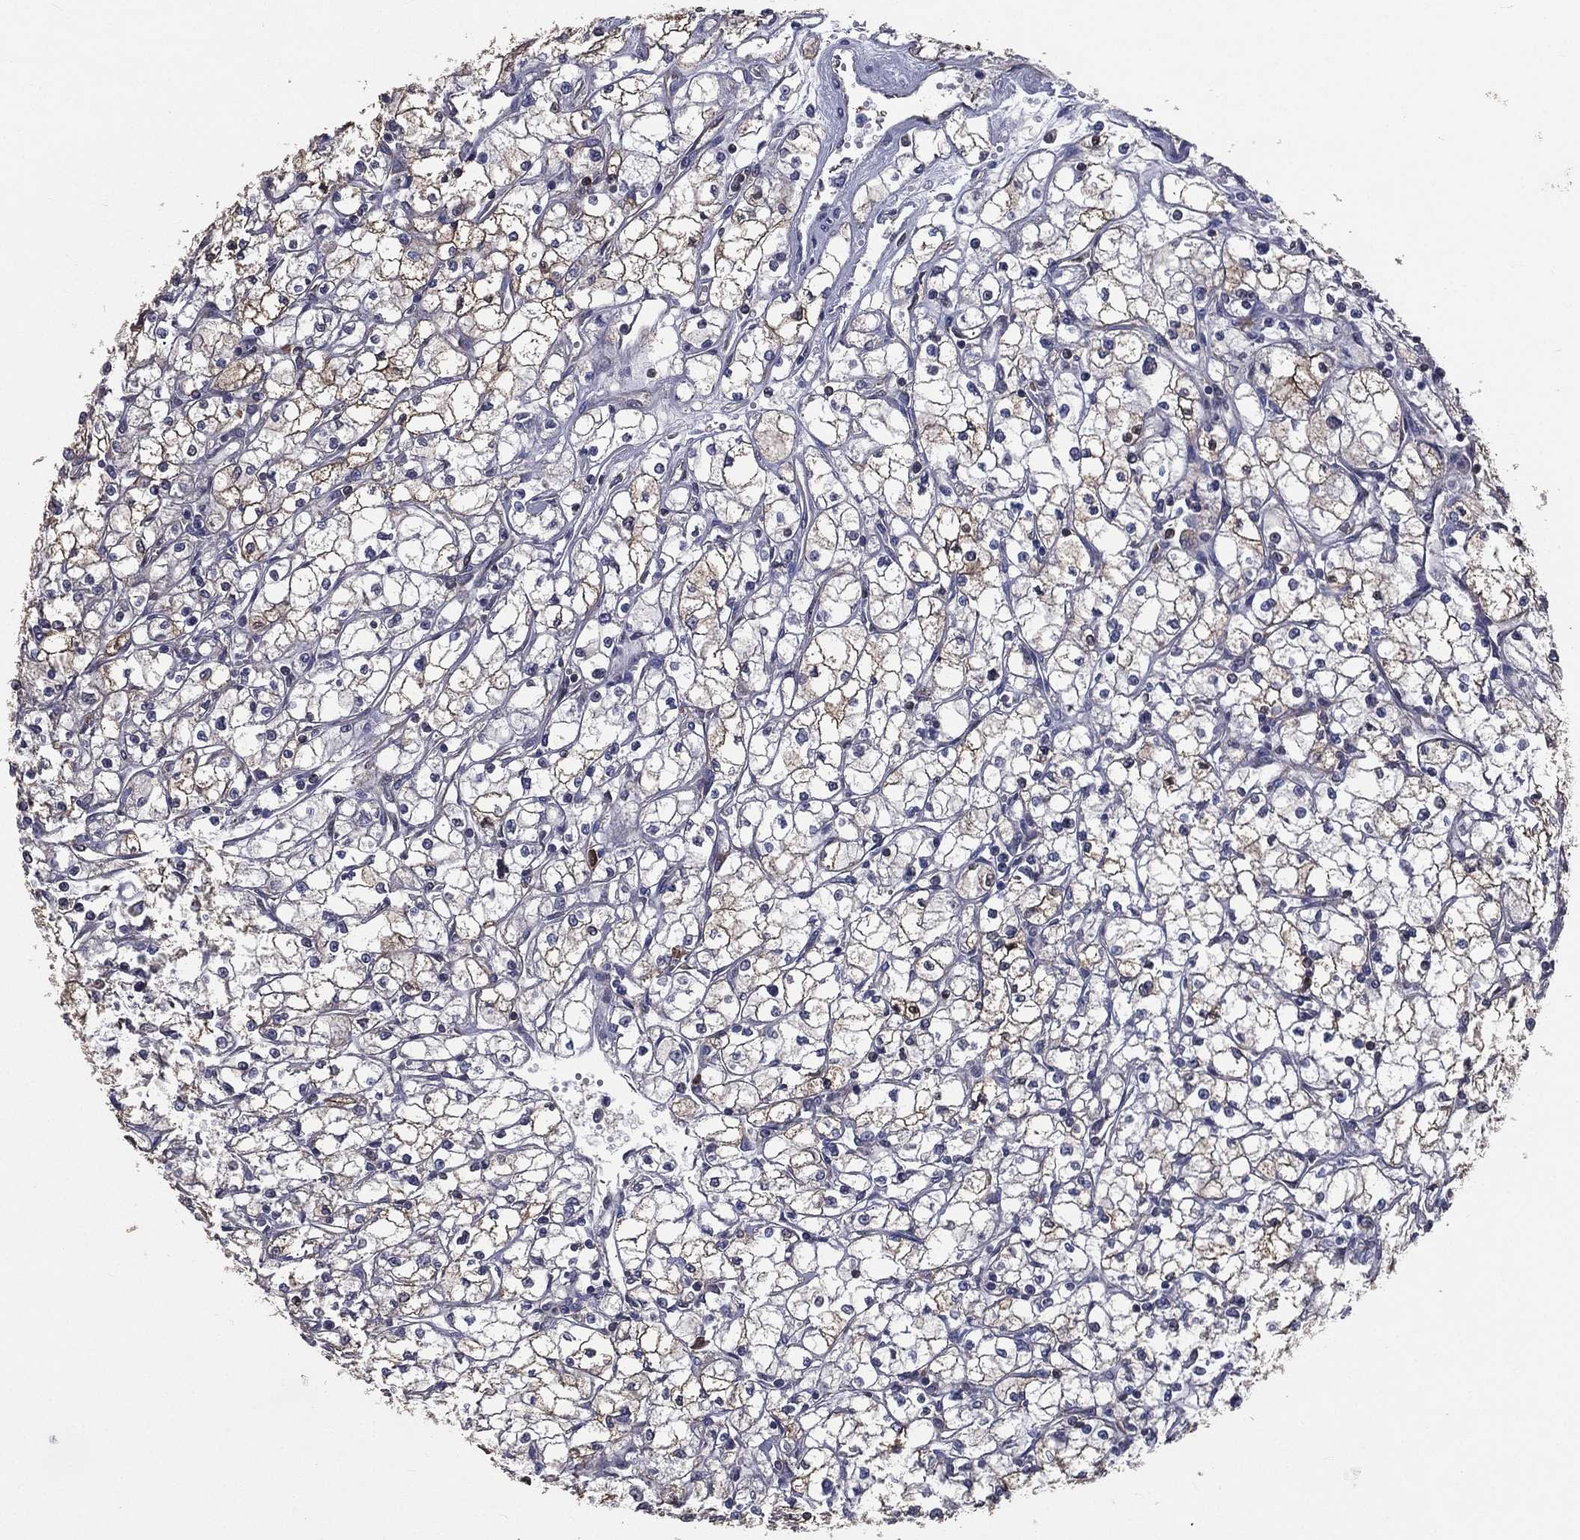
{"staining": {"intensity": "weak", "quantity": "<25%", "location": "cytoplasmic/membranous"}, "tissue": "renal cancer", "cell_type": "Tumor cells", "image_type": "cancer", "snomed": [{"axis": "morphology", "description": "Adenocarcinoma, NOS"}, {"axis": "topography", "description": "Kidney"}], "caption": "High magnification brightfield microscopy of renal cancer (adenocarcinoma) stained with DAB (brown) and counterstained with hematoxylin (blue): tumor cells show no significant expression.", "gene": "SARS1", "patient": {"sex": "male", "age": 67}}